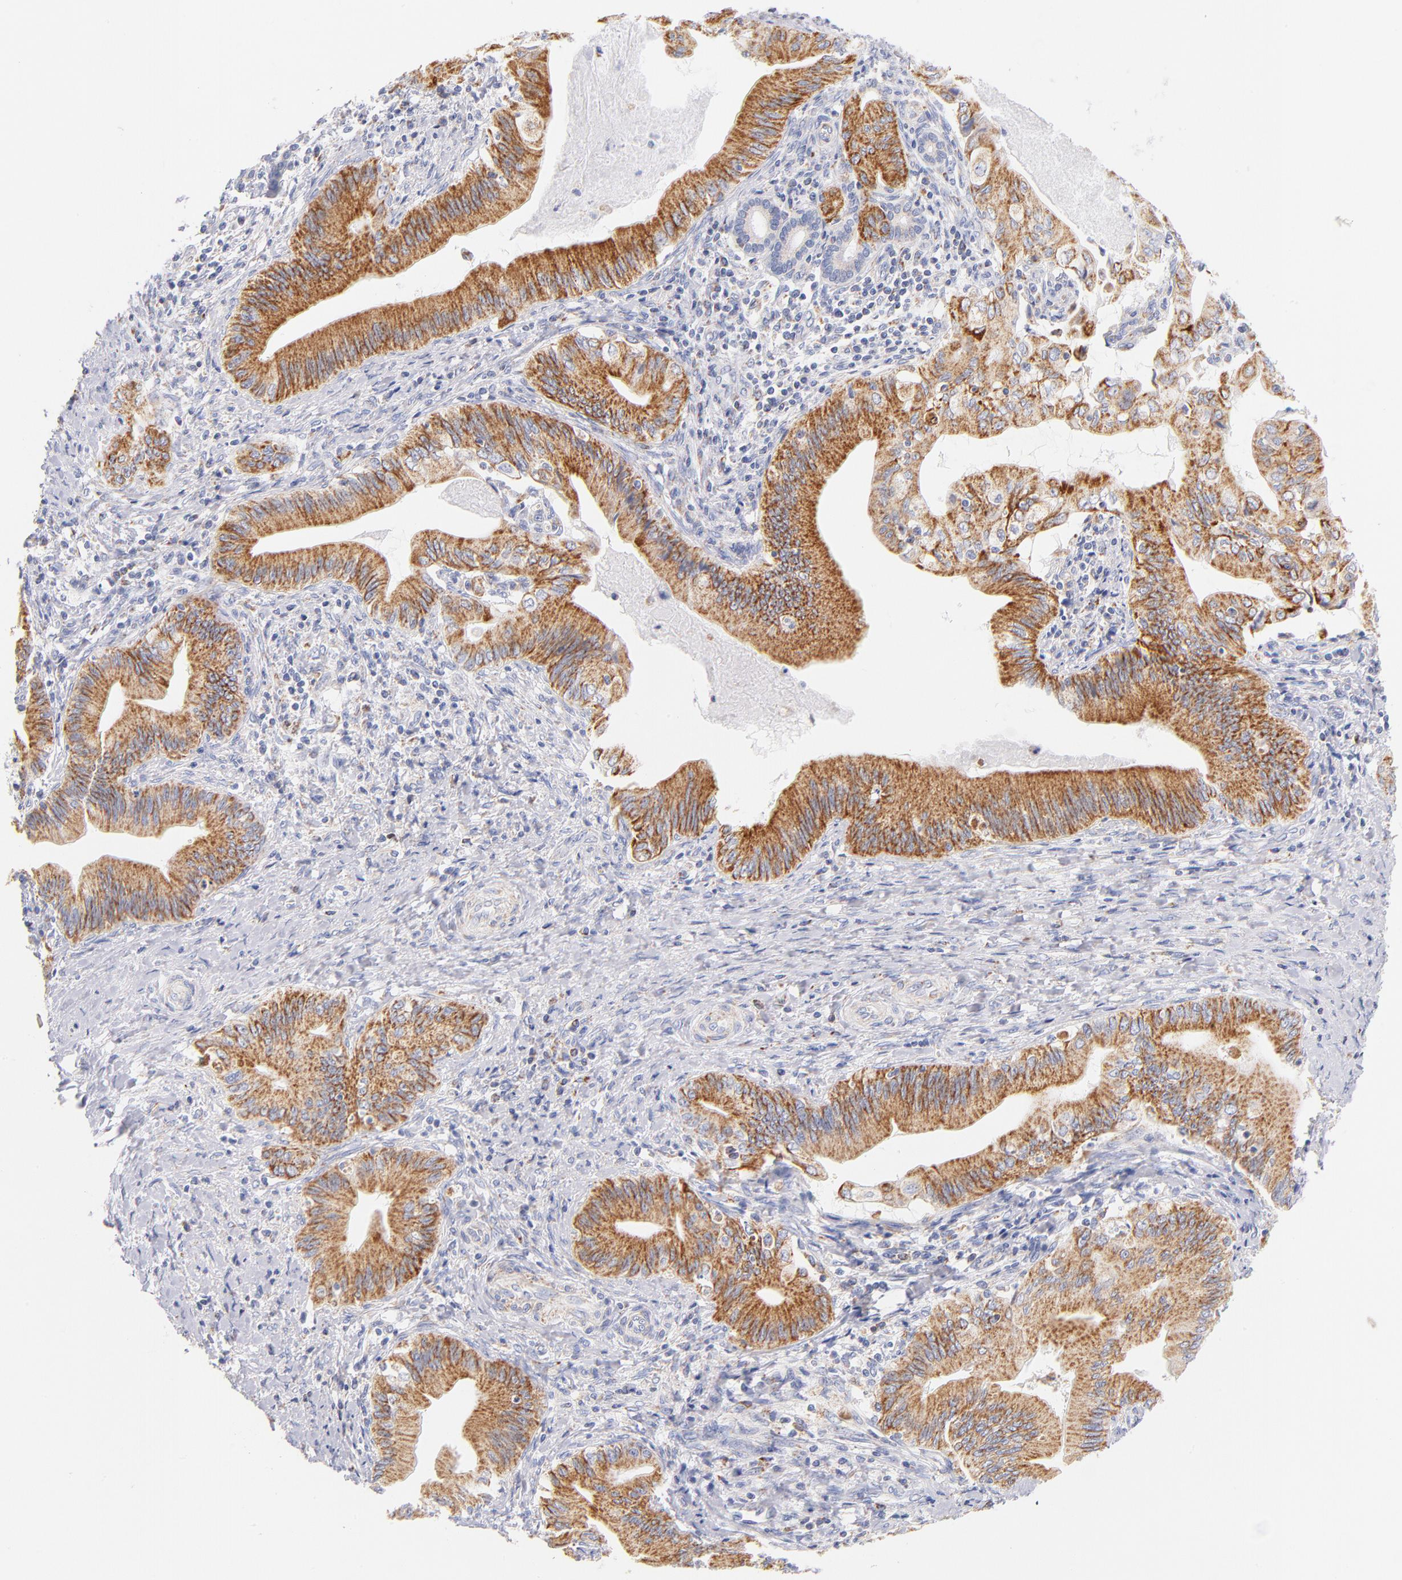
{"staining": {"intensity": "moderate", "quantity": ">75%", "location": "cytoplasmic/membranous"}, "tissue": "liver cancer", "cell_type": "Tumor cells", "image_type": "cancer", "snomed": [{"axis": "morphology", "description": "Cholangiocarcinoma"}, {"axis": "topography", "description": "Liver"}], "caption": "High-magnification brightfield microscopy of liver cholangiocarcinoma stained with DAB (3,3'-diaminobenzidine) (brown) and counterstained with hematoxylin (blue). tumor cells exhibit moderate cytoplasmic/membranous staining is seen in approximately>75% of cells.", "gene": "AIFM1", "patient": {"sex": "male", "age": 58}}